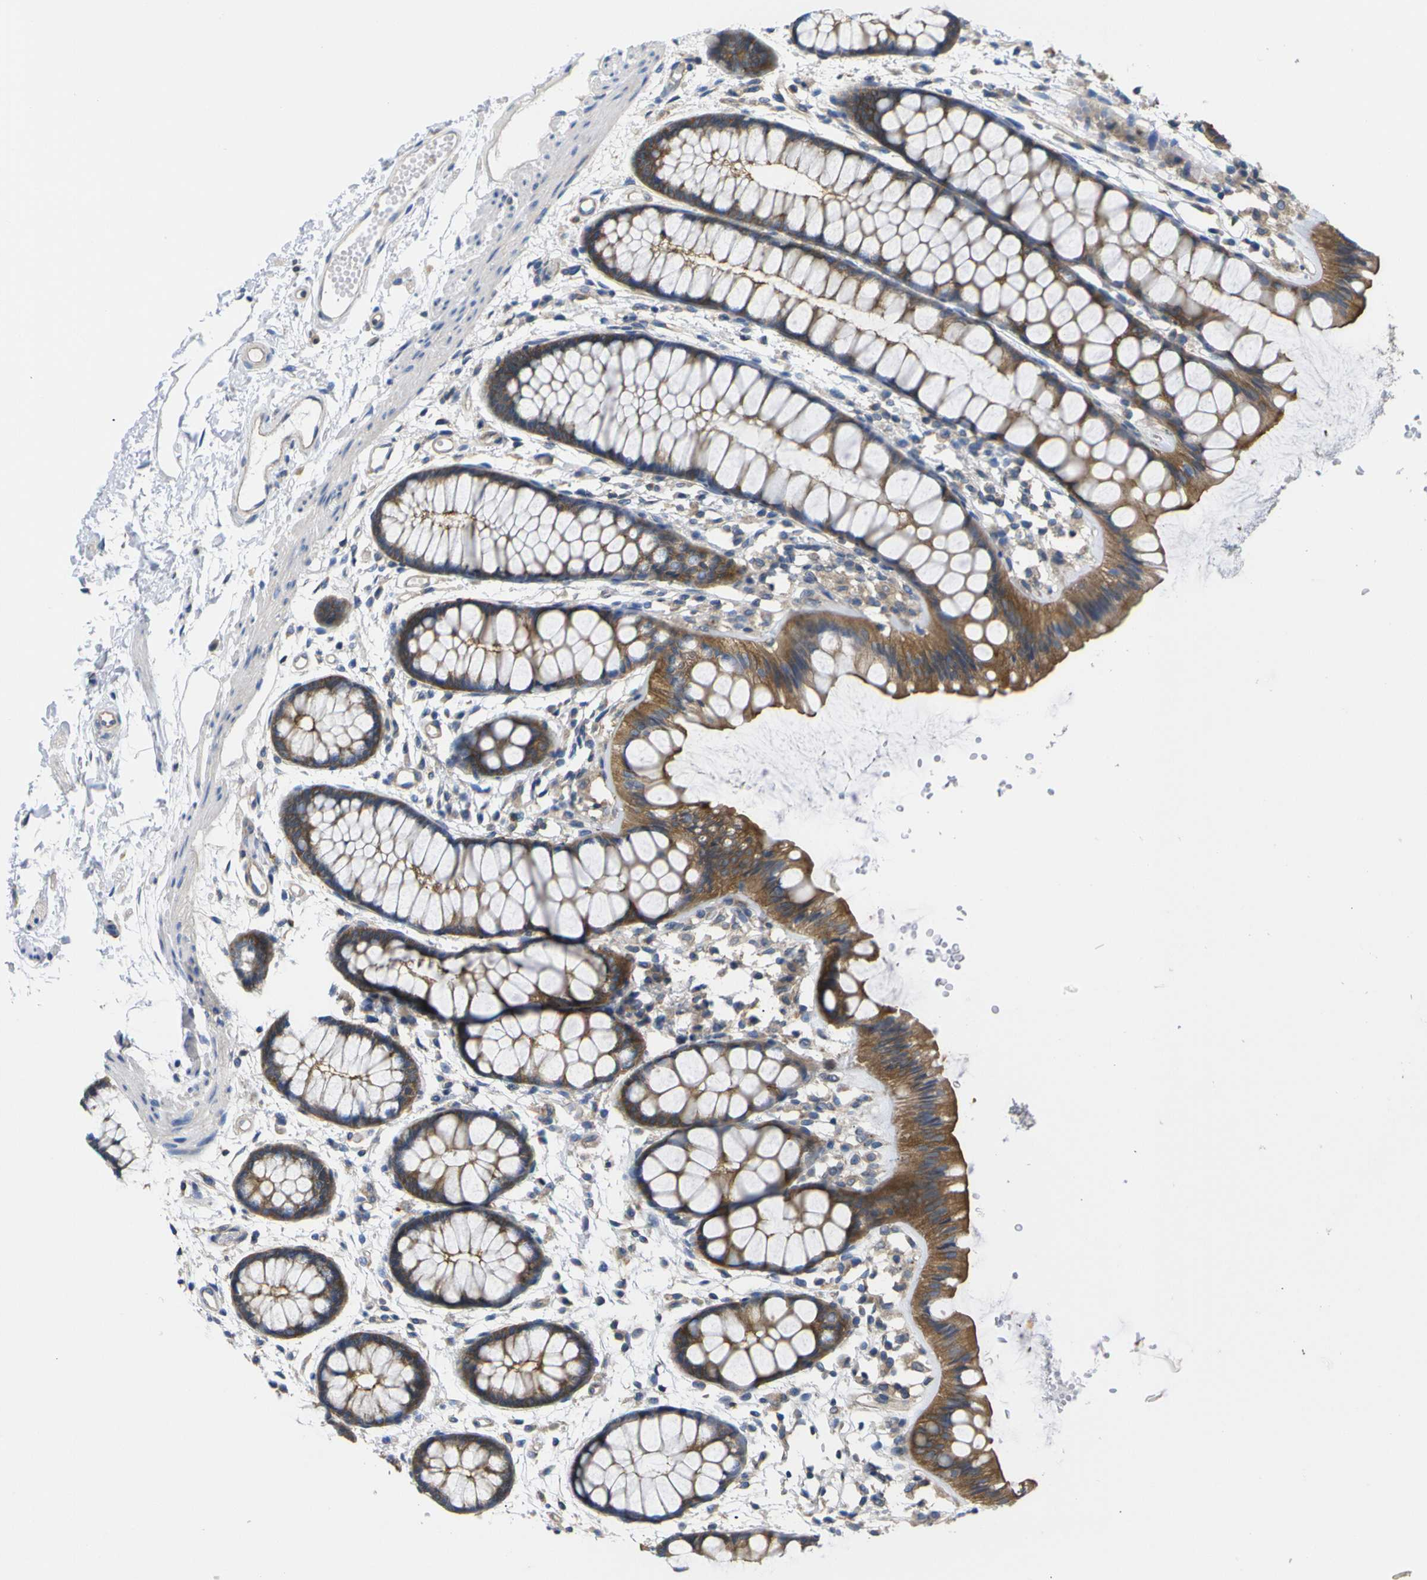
{"staining": {"intensity": "strong", "quantity": ">75%", "location": "cytoplasmic/membranous"}, "tissue": "rectum", "cell_type": "Glandular cells", "image_type": "normal", "snomed": [{"axis": "morphology", "description": "Normal tissue, NOS"}, {"axis": "topography", "description": "Rectum"}], "caption": "Glandular cells demonstrate high levels of strong cytoplasmic/membranous staining in approximately >75% of cells in unremarkable rectum. (brown staining indicates protein expression, while blue staining denotes nuclei).", "gene": "USH1C", "patient": {"sex": "female", "age": 66}}